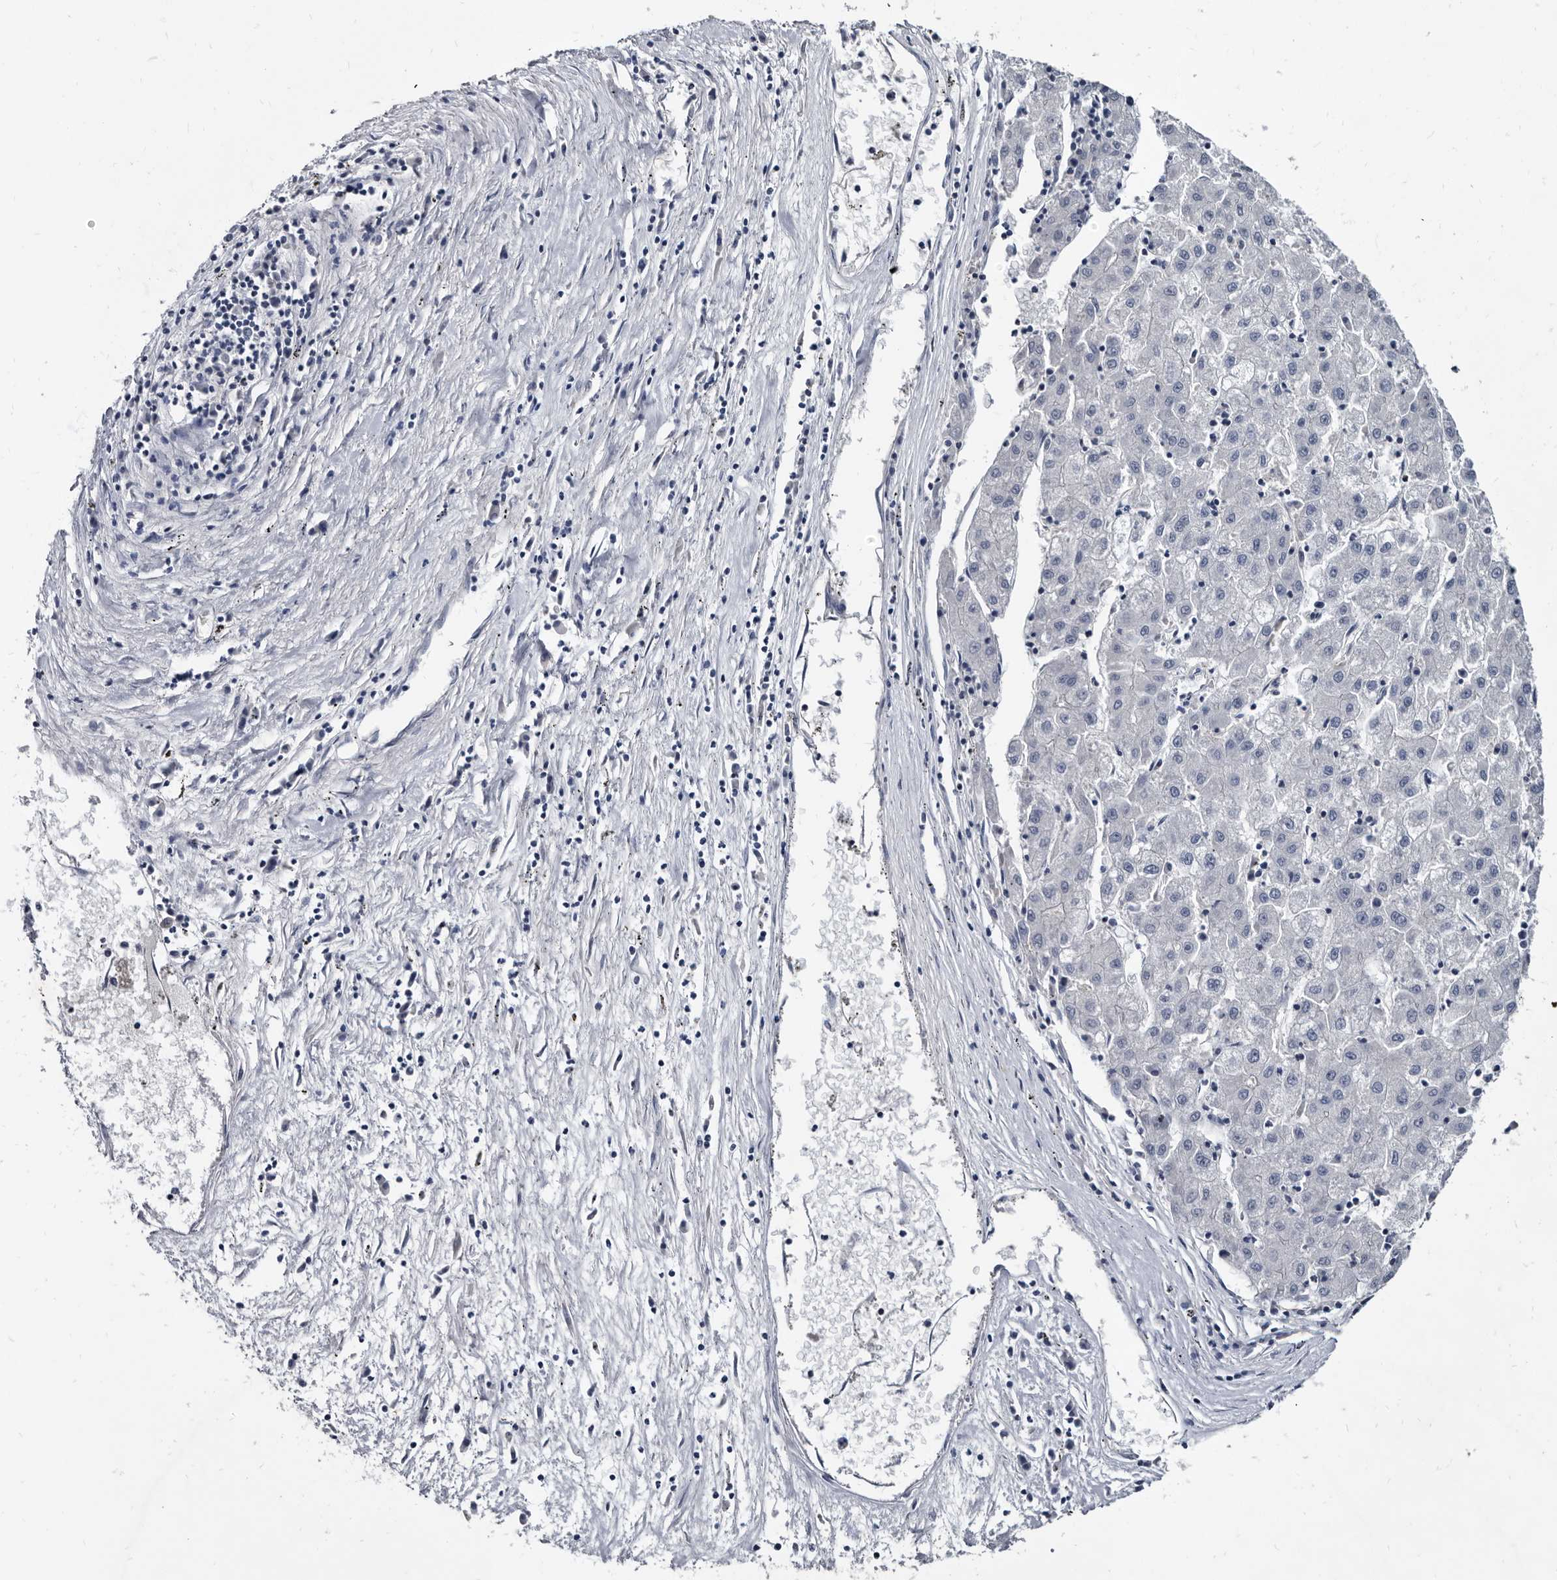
{"staining": {"intensity": "negative", "quantity": "none", "location": "none"}, "tissue": "liver cancer", "cell_type": "Tumor cells", "image_type": "cancer", "snomed": [{"axis": "morphology", "description": "Carcinoma, Hepatocellular, NOS"}, {"axis": "topography", "description": "Liver"}], "caption": "IHC of liver cancer reveals no staining in tumor cells.", "gene": "PRSS8", "patient": {"sex": "male", "age": 72}}